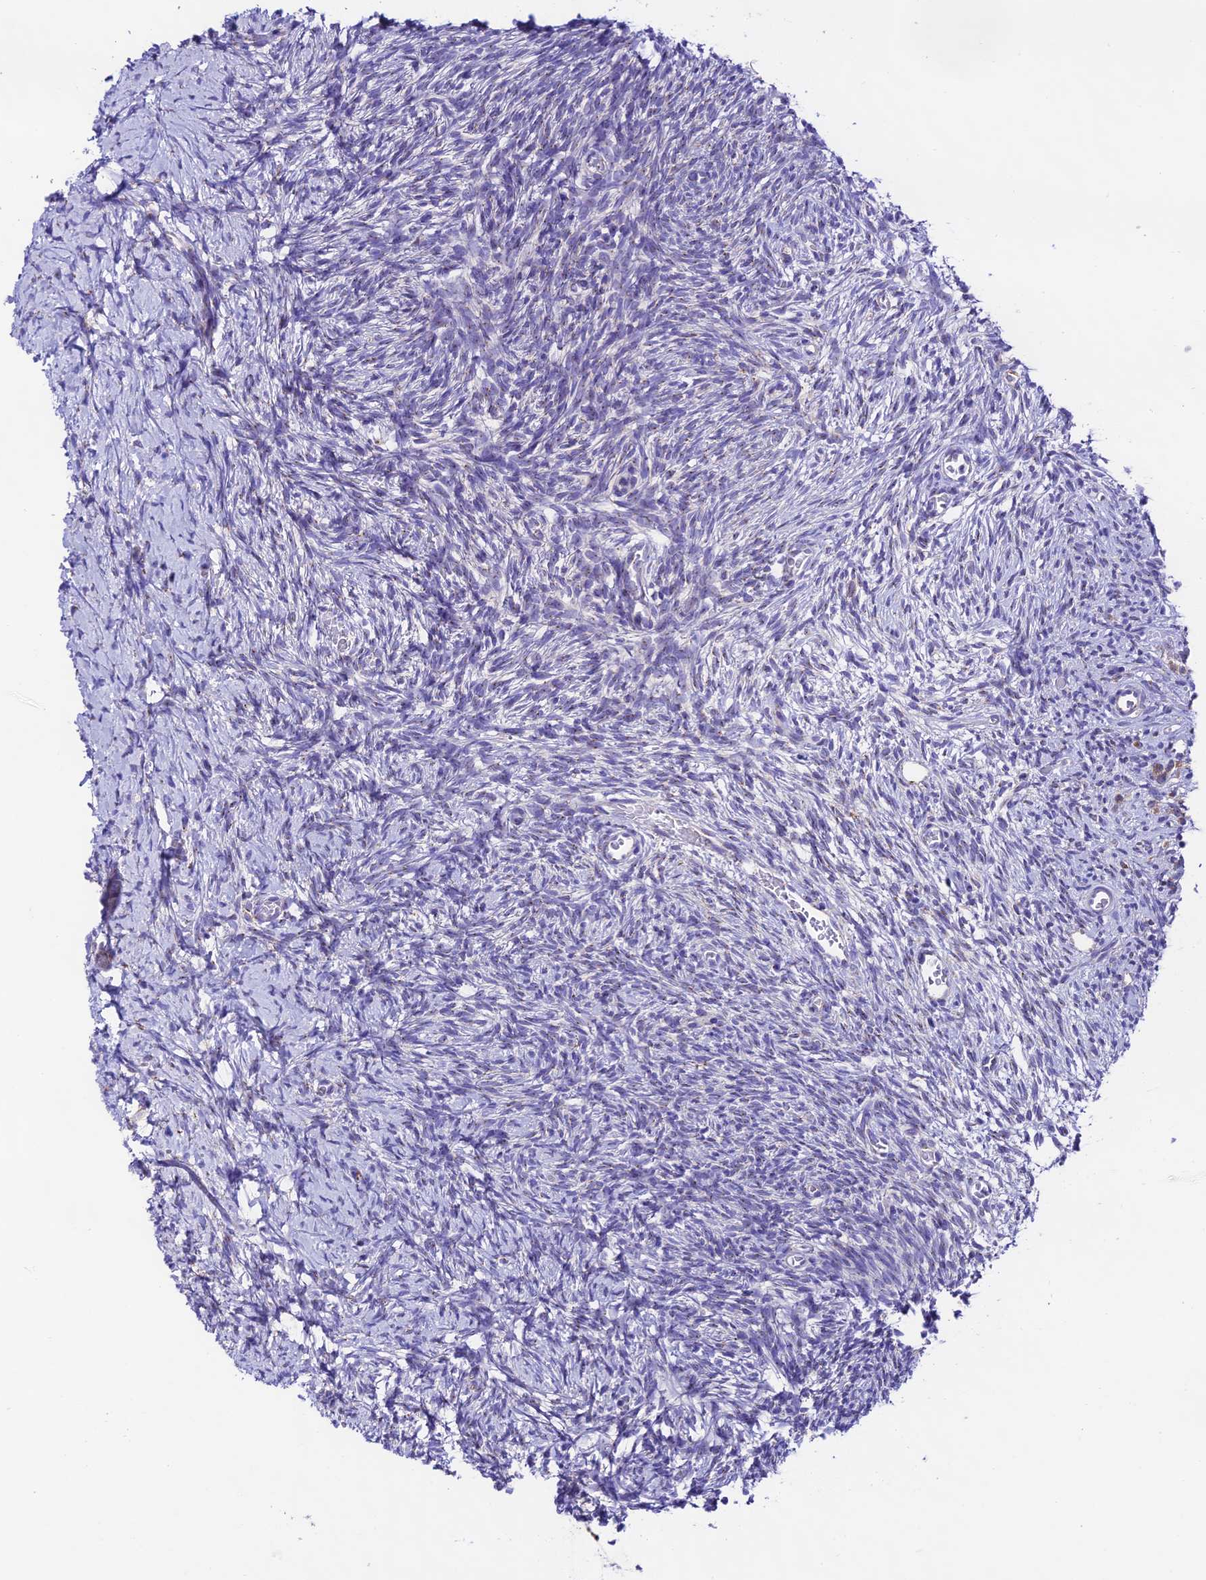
{"staining": {"intensity": "negative", "quantity": "none", "location": "none"}, "tissue": "ovary", "cell_type": "Ovarian stroma cells", "image_type": "normal", "snomed": [{"axis": "morphology", "description": "Normal tissue, NOS"}, {"axis": "topography", "description": "Ovary"}], "caption": "The histopathology image reveals no staining of ovarian stroma cells in unremarkable ovary. (Stains: DAB (3,3'-diaminobenzidine) IHC with hematoxylin counter stain, Microscopy: brightfield microscopy at high magnification).", "gene": "LACTB2", "patient": {"sex": "female", "age": 39}}